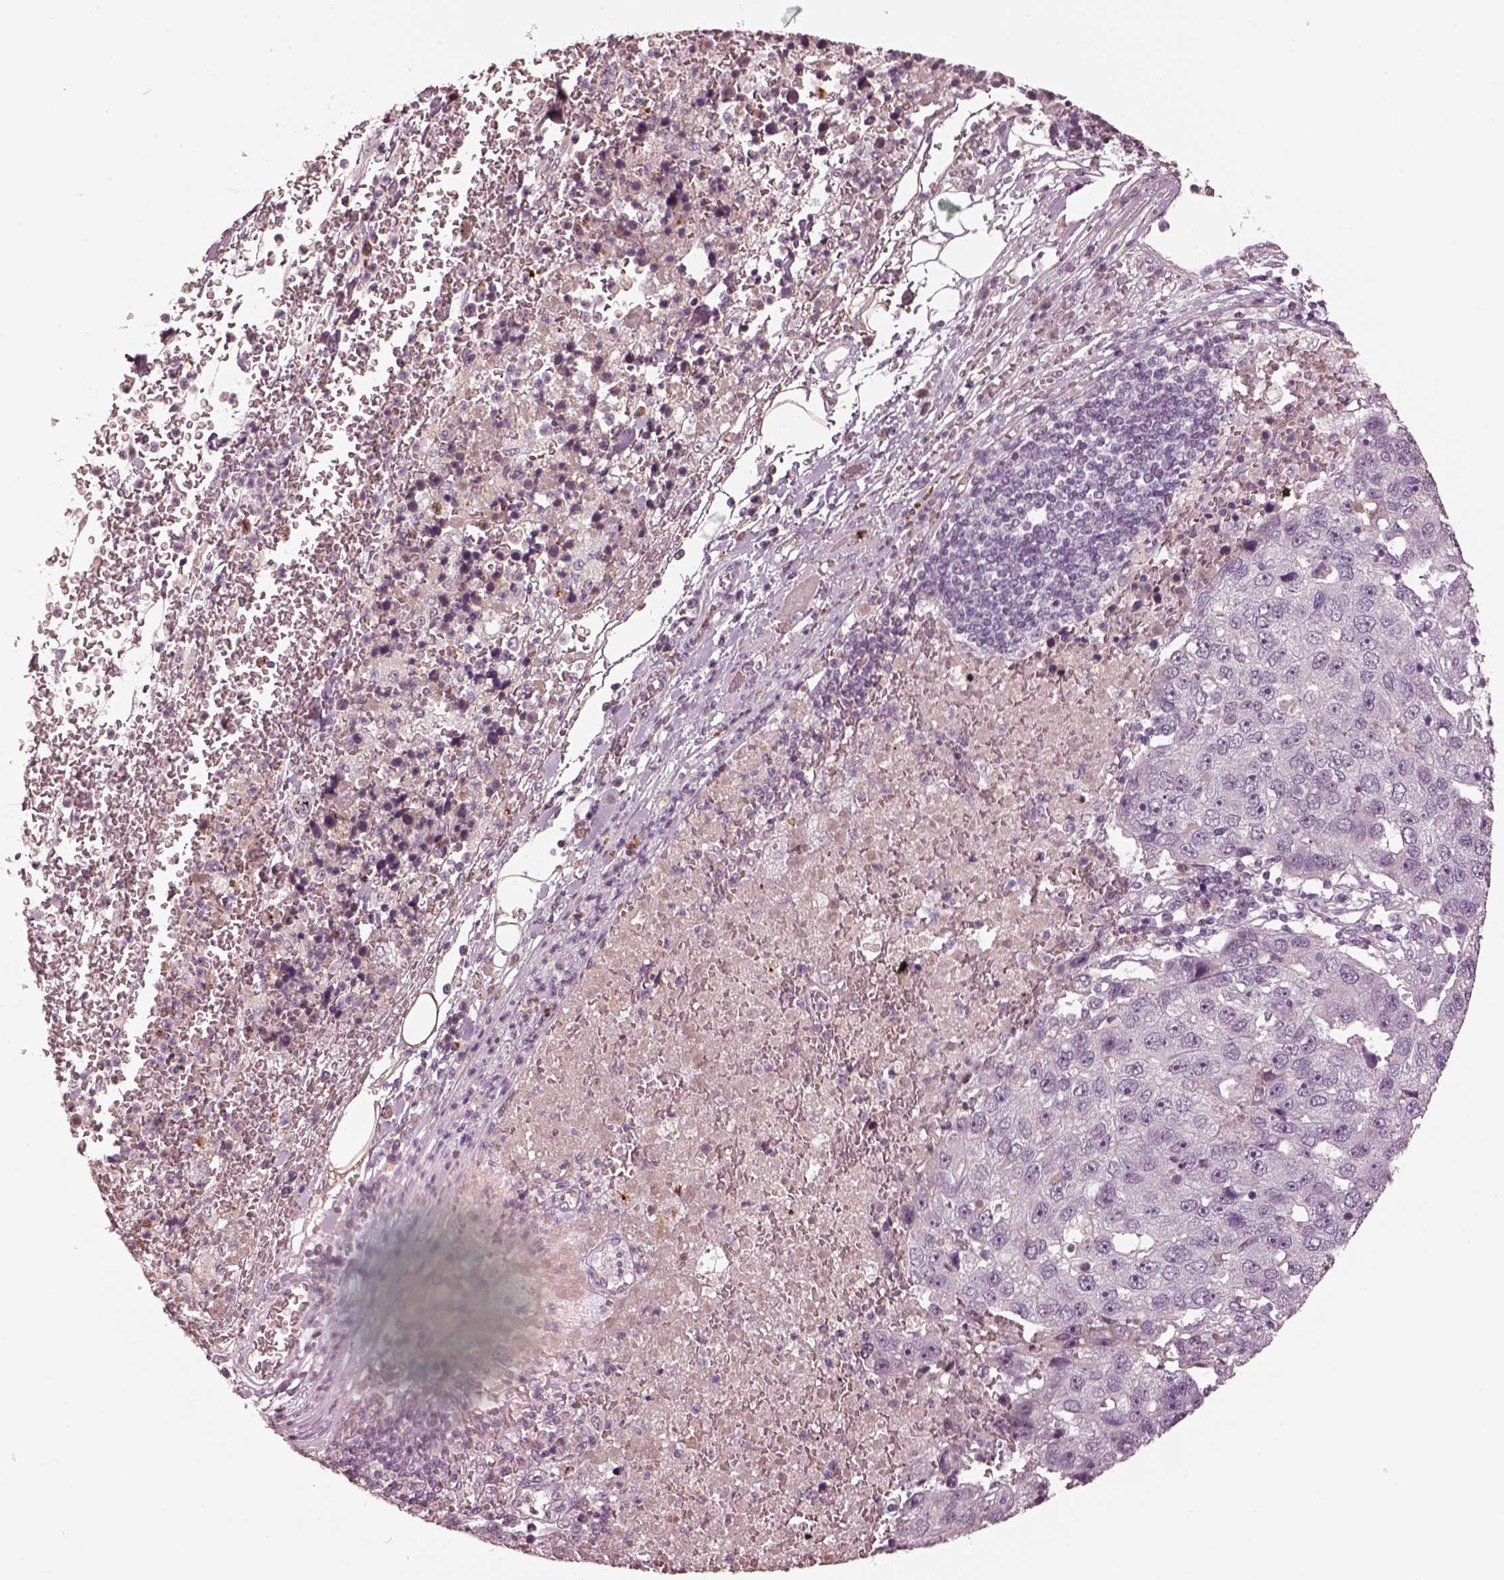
{"staining": {"intensity": "negative", "quantity": "none", "location": "none"}, "tissue": "pancreatic cancer", "cell_type": "Tumor cells", "image_type": "cancer", "snomed": [{"axis": "morphology", "description": "Adenocarcinoma, NOS"}, {"axis": "topography", "description": "Pancreas"}], "caption": "Immunohistochemistry histopathology image of neoplastic tissue: pancreatic cancer stained with DAB (3,3'-diaminobenzidine) demonstrates no significant protein positivity in tumor cells.", "gene": "KCNA2", "patient": {"sex": "female", "age": 61}}